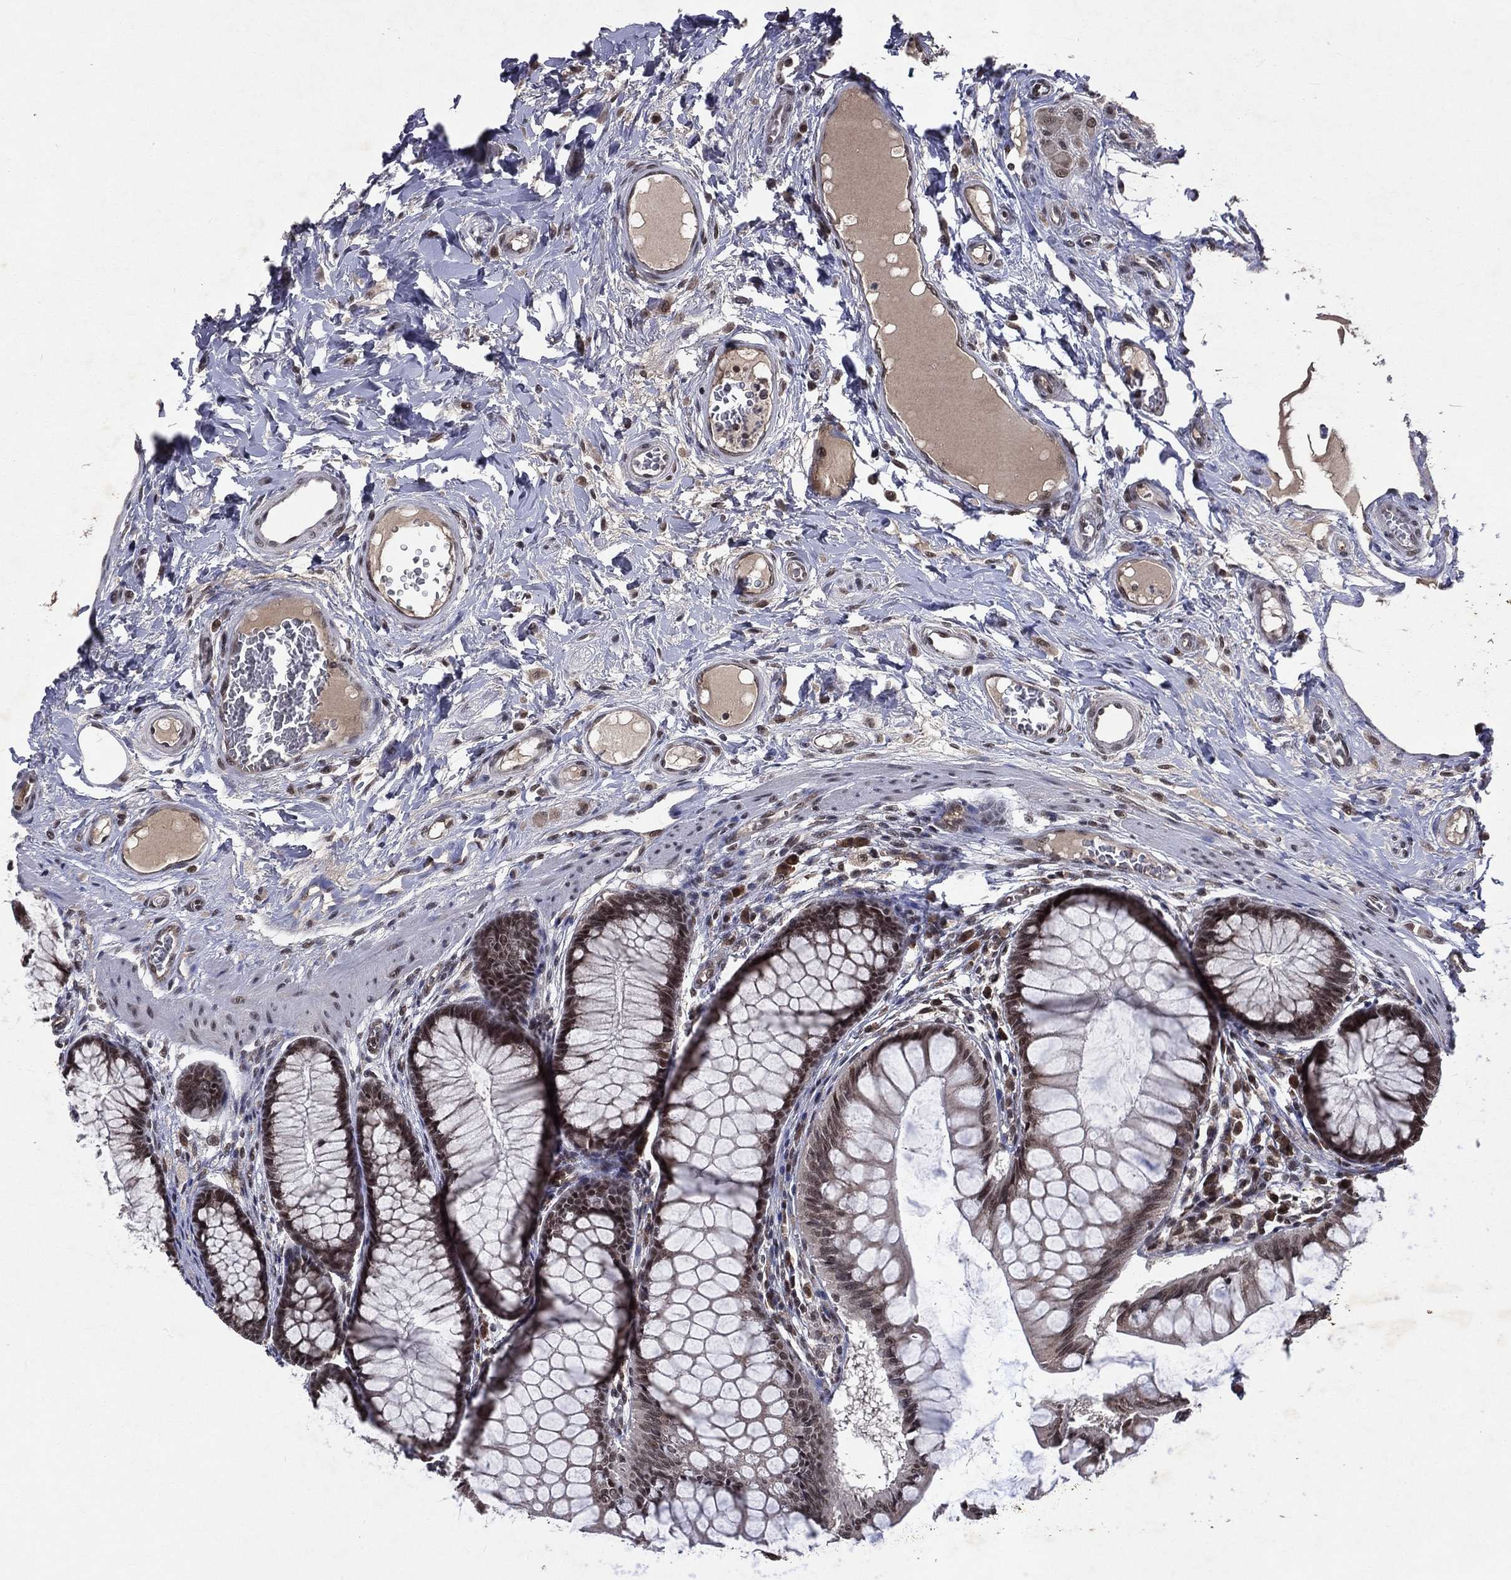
{"staining": {"intensity": "negative", "quantity": "none", "location": "none"}, "tissue": "colon", "cell_type": "Endothelial cells", "image_type": "normal", "snomed": [{"axis": "morphology", "description": "Normal tissue, NOS"}, {"axis": "topography", "description": "Colon"}], "caption": "Immunohistochemistry (IHC) of benign colon displays no staining in endothelial cells. The staining is performed using DAB (3,3'-diaminobenzidine) brown chromogen with nuclei counter-stained in using hematoxylin.", "gene": "DMAP1", "patient": {"sex": "female", "age": 65}}